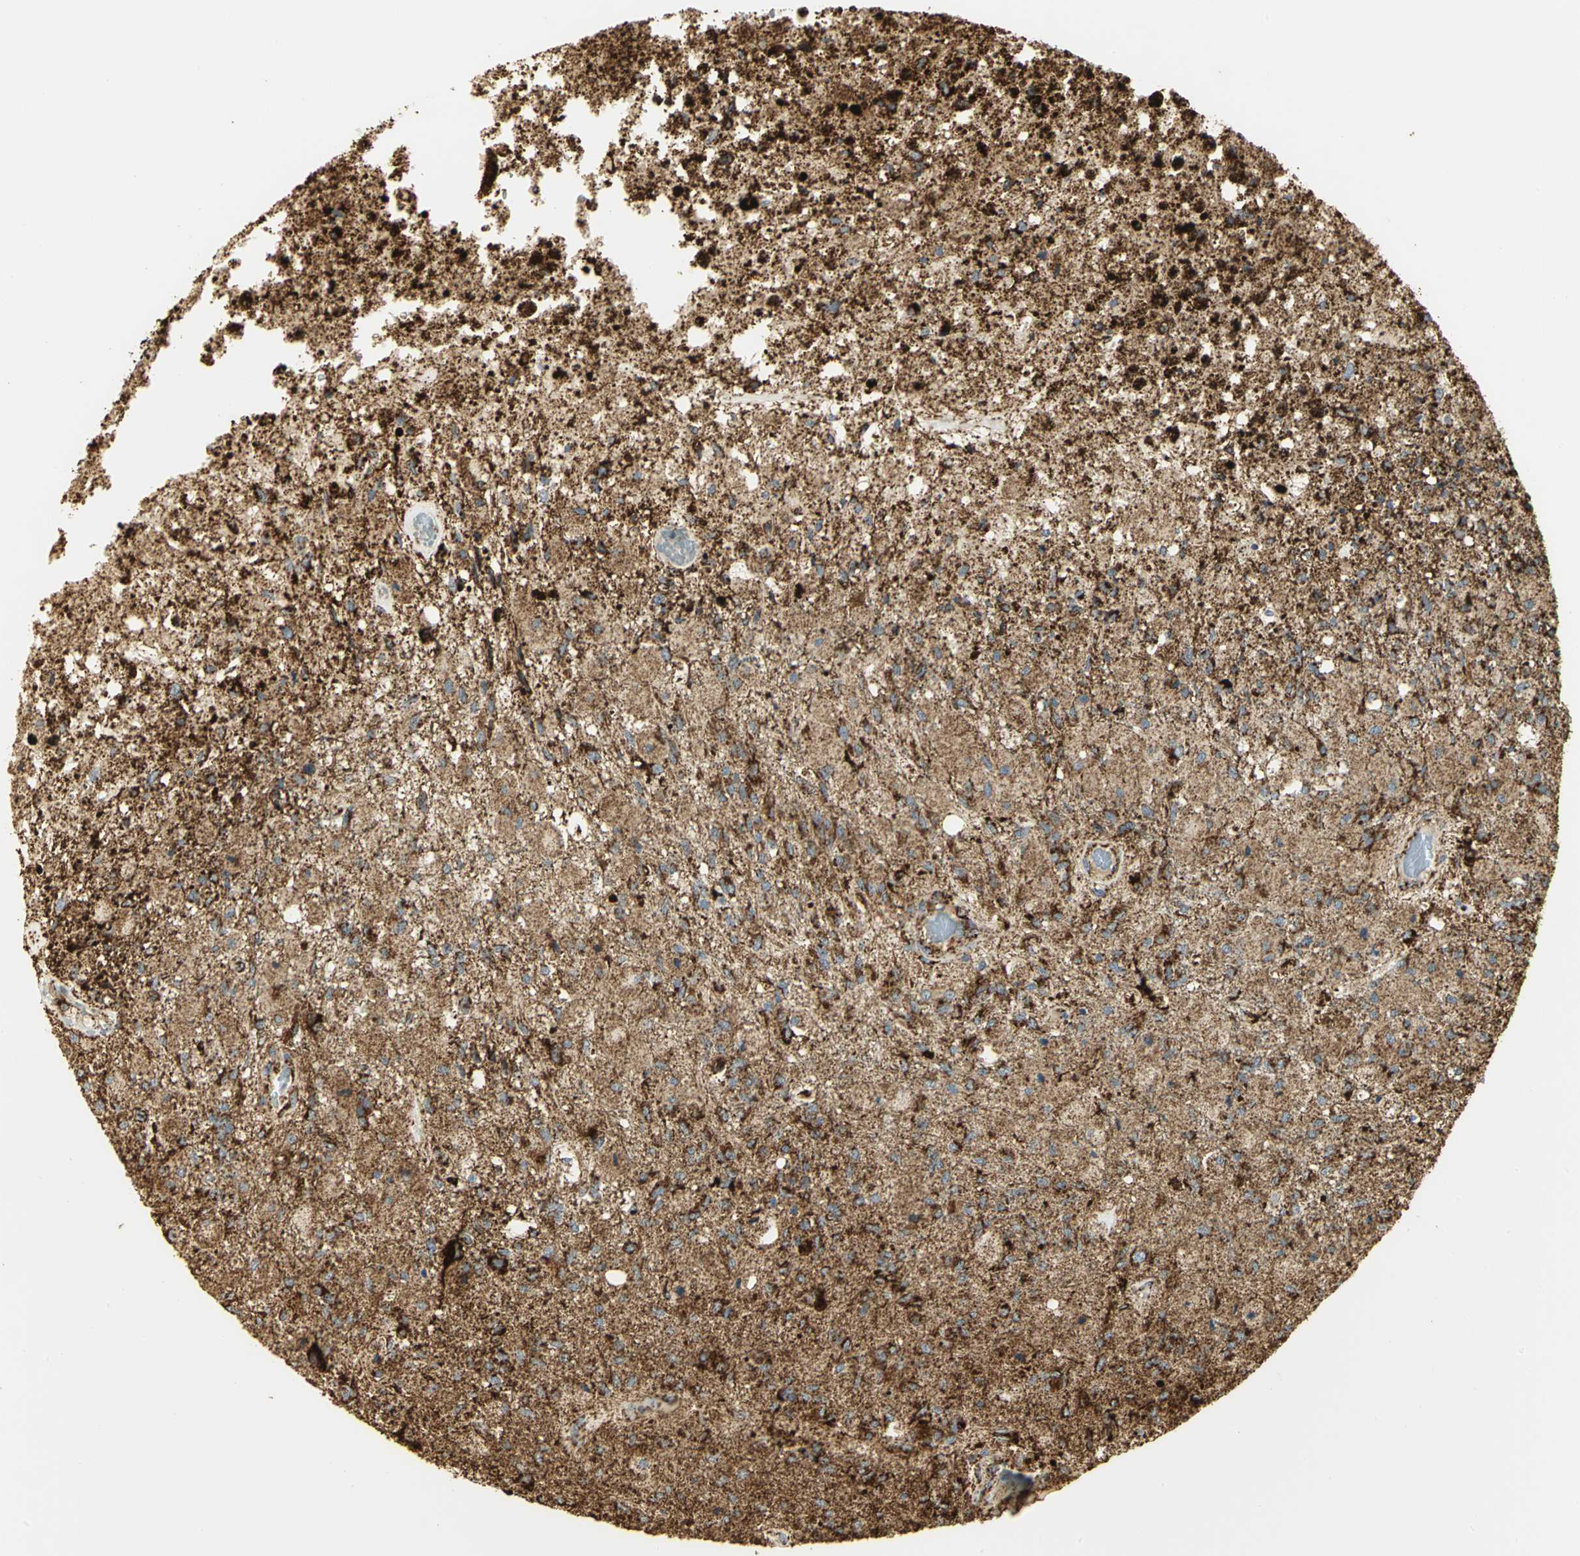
{"staining": {"intensity": "strong", "quantity": ">75%", "location": "cytoplasmic/membranous"}, "tissue": "glioma", "cell_type": "Tumor cells", "image_type": "cancer", "snomed": [{"axis": "morphology", "description": "Normal tissue, NOS"}, {"axis": "morphology", "description": "Glioma, malignant, High grade"}, {"axis": "topography", "description": "Cerebral cortex"}], "caption": "Glioma tissue reveals strong cytoplasmic/membranous staining in approximately >75% of tumor cells, visualized by immunohistochemistry.", "gene": "VDAC1", "patient": {"sex": "male", "age": 77}}